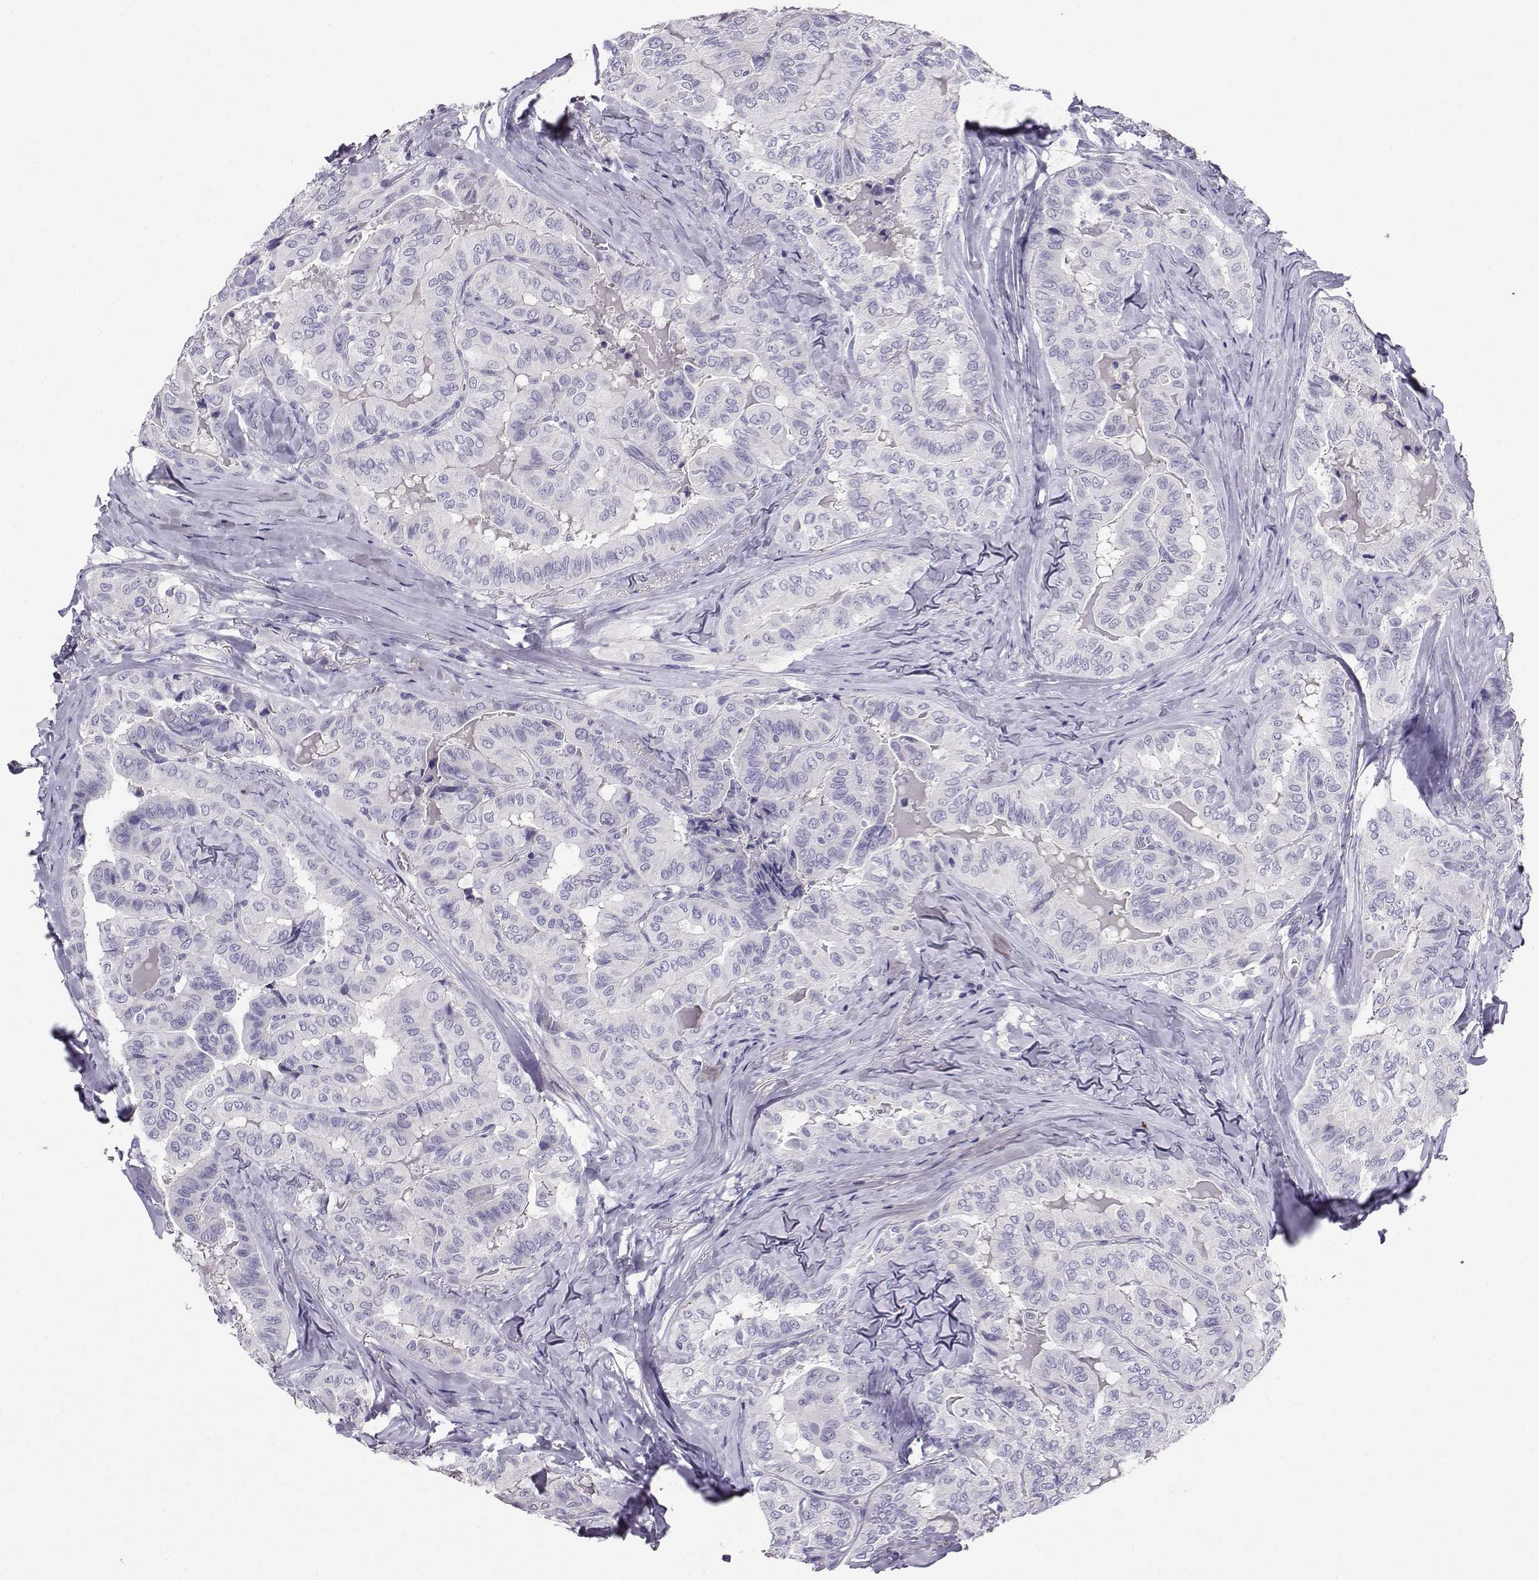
{"staining": {"intensity": "negative", "quantity": "none", "location": "none"}, "tissue": "thyroid cancer", "cell_type": "Tumor cells", "image_type": "cancer", "snomed": [{"axis": "morphology", "description": "Papillary adenocarcinoma, NOS"}, {"axis": "topography", "description": "Thyroid gland"}], "caption": "Immunohistochemical staining of human thyroid papillary adenocarcinoma shows no significant positivity in tumor cells. Nuclei are stained in blue.", "gene": "GRIK4", "patient": {"sex": "female", "age": 68}}